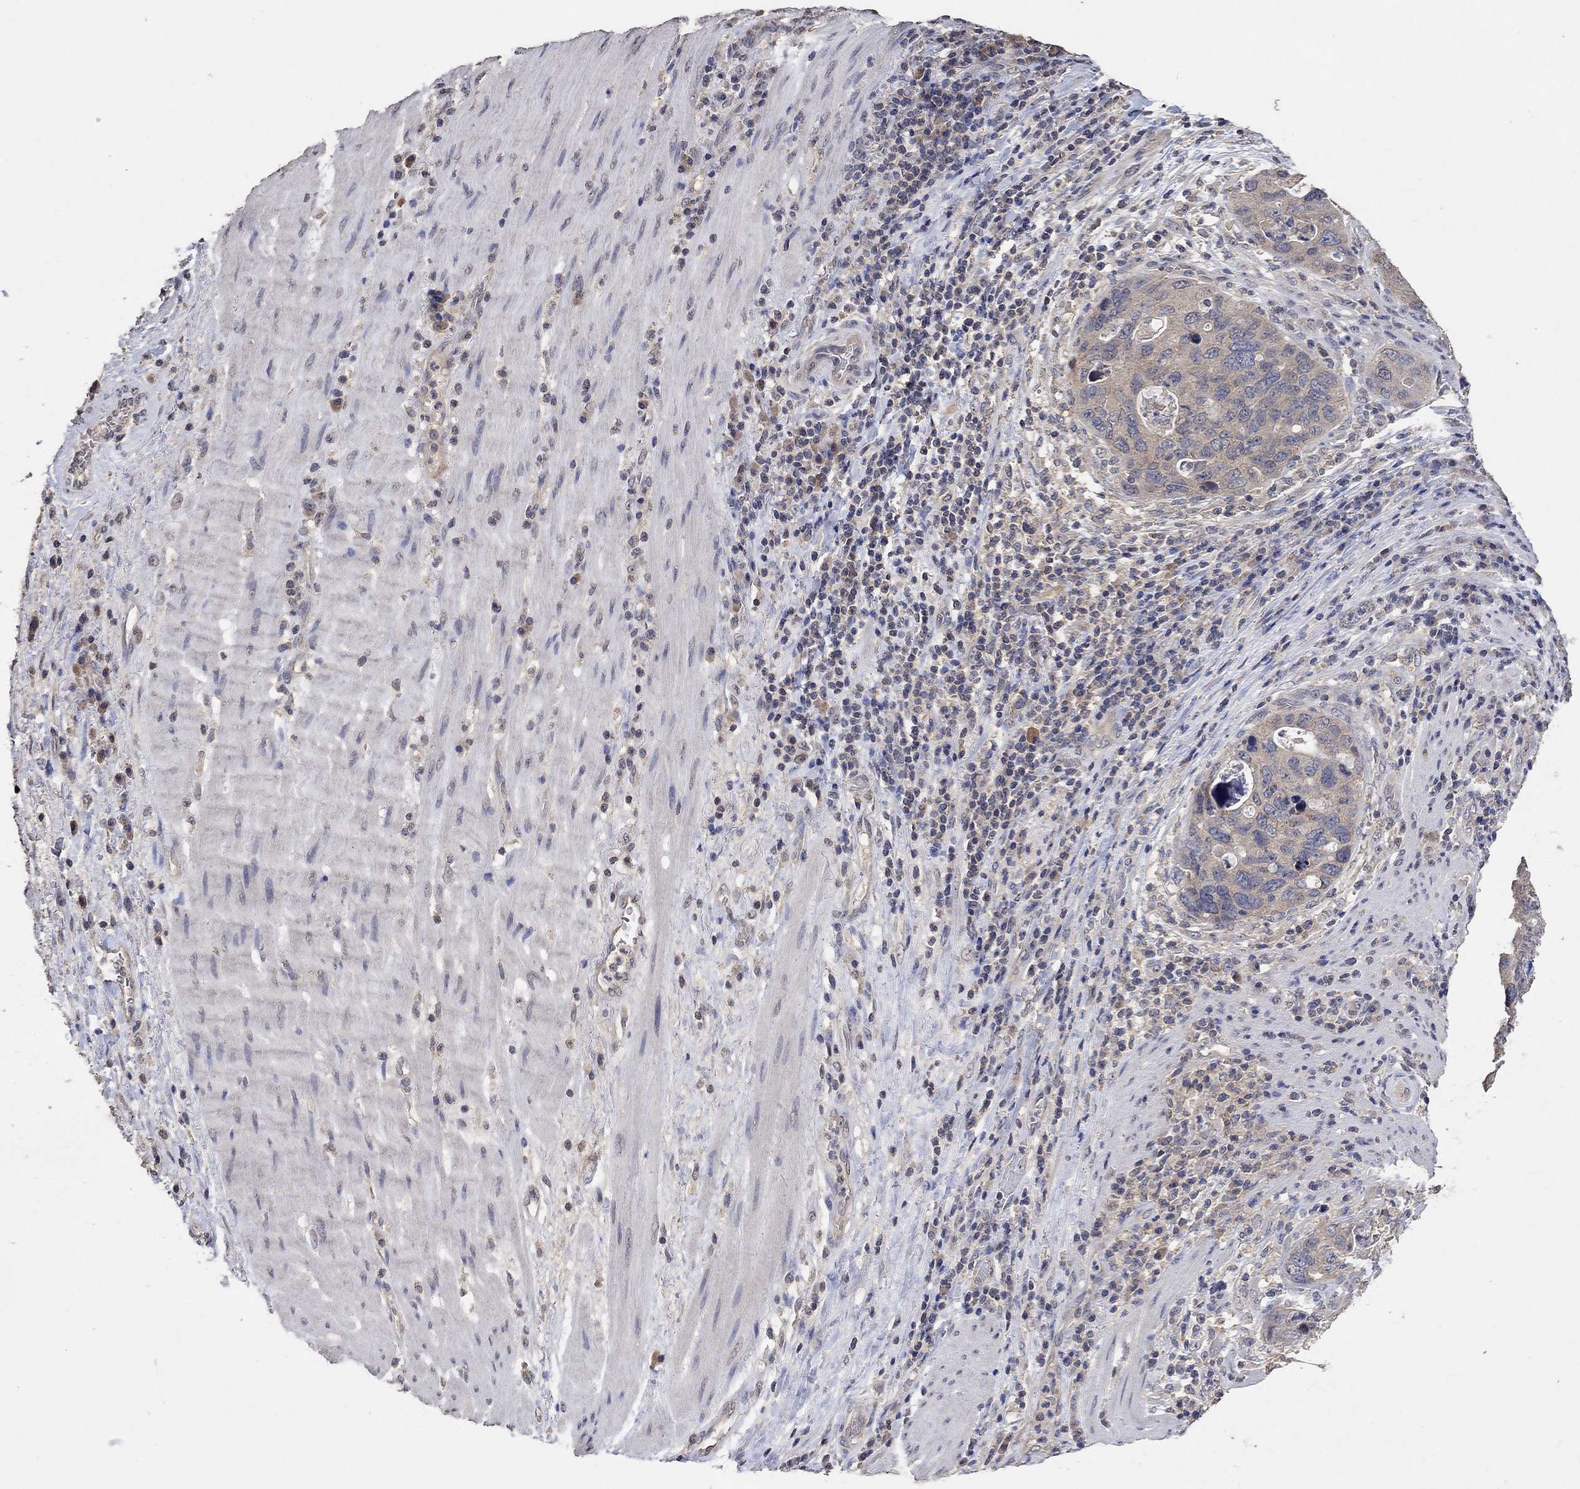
{"staining": {"intensity": "weak", "quantity": "<25%", "location": "cytoplasmic/membranous"}, "tissue": "stomach cancer", "cell_type": "Tumor cells", "image_type": "cancer", "snomed": [{"axis": "morphology", "description": "Adenocarcinoma, NOS"}, {"axis": "topography", "description": "Stomach"}], "caption": "Immunohistochemical staining of stomach cancer (adenocarcinoma) displays no significant expression in tumor cells.", "gene": "PTPN20", "patient": {"sex": "male", "age": 54}}